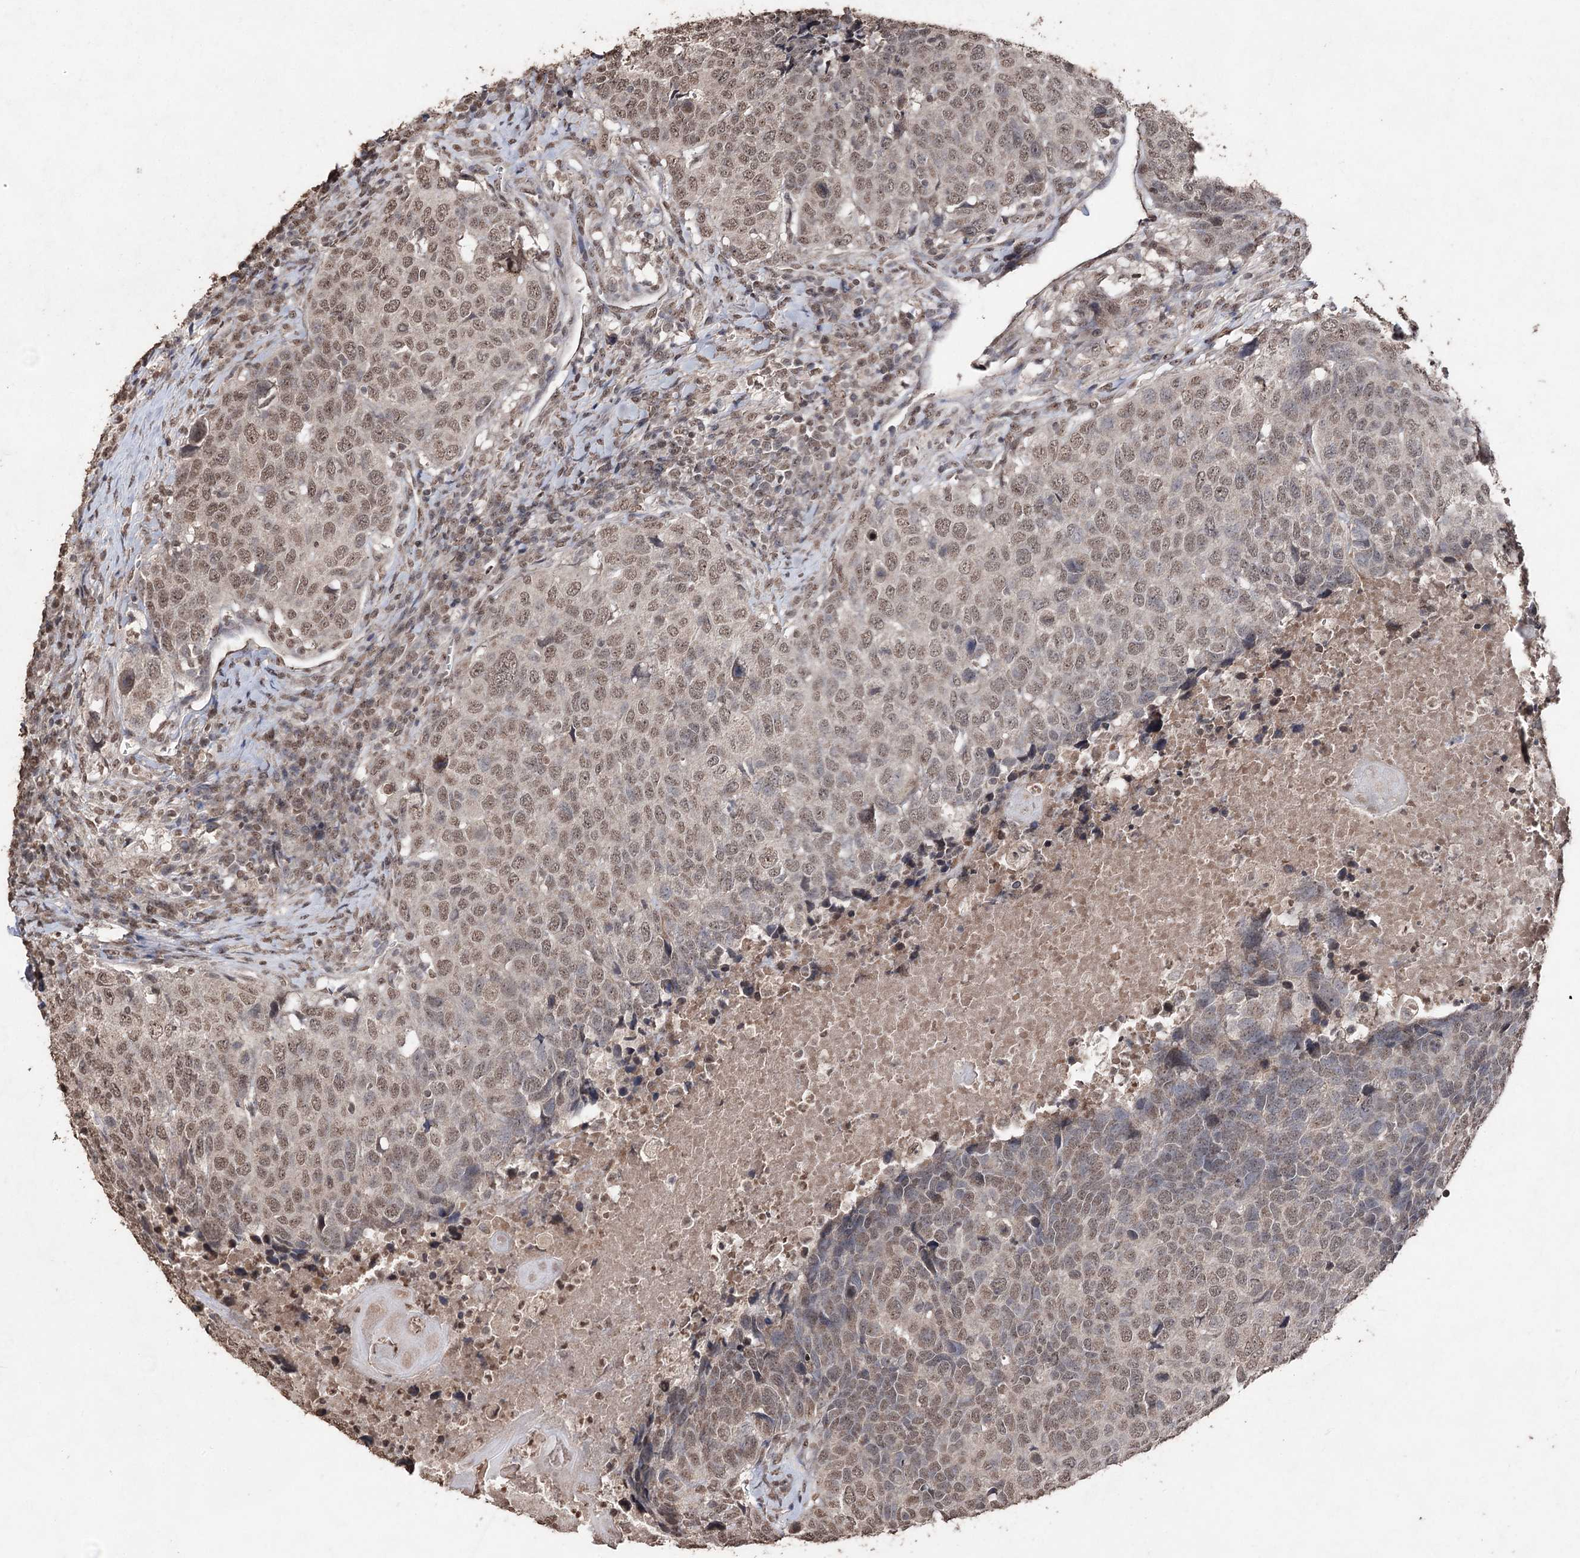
{"staining": {"intensity": "moderate", "quantity": ">75%", "location": "nuclear"}, "tissue": "head and neck cancer", "cell_type": "Tumor cells", "image_type": "cancer", "snomed": [{"axis": "morphology", "description": "Squamous cell carcinoma, NOS"}, {"axis": "topography", "description": "Head-Neck"}], "caption": "Head and neck cancer (squamous cell carcinoma) was stained to show a protein in brown. There is medium levels of moderate nuclear expression in about >75% of tumor cells.", "gene": "ATG14", "patient": {"sex": "male", "age": 66}}